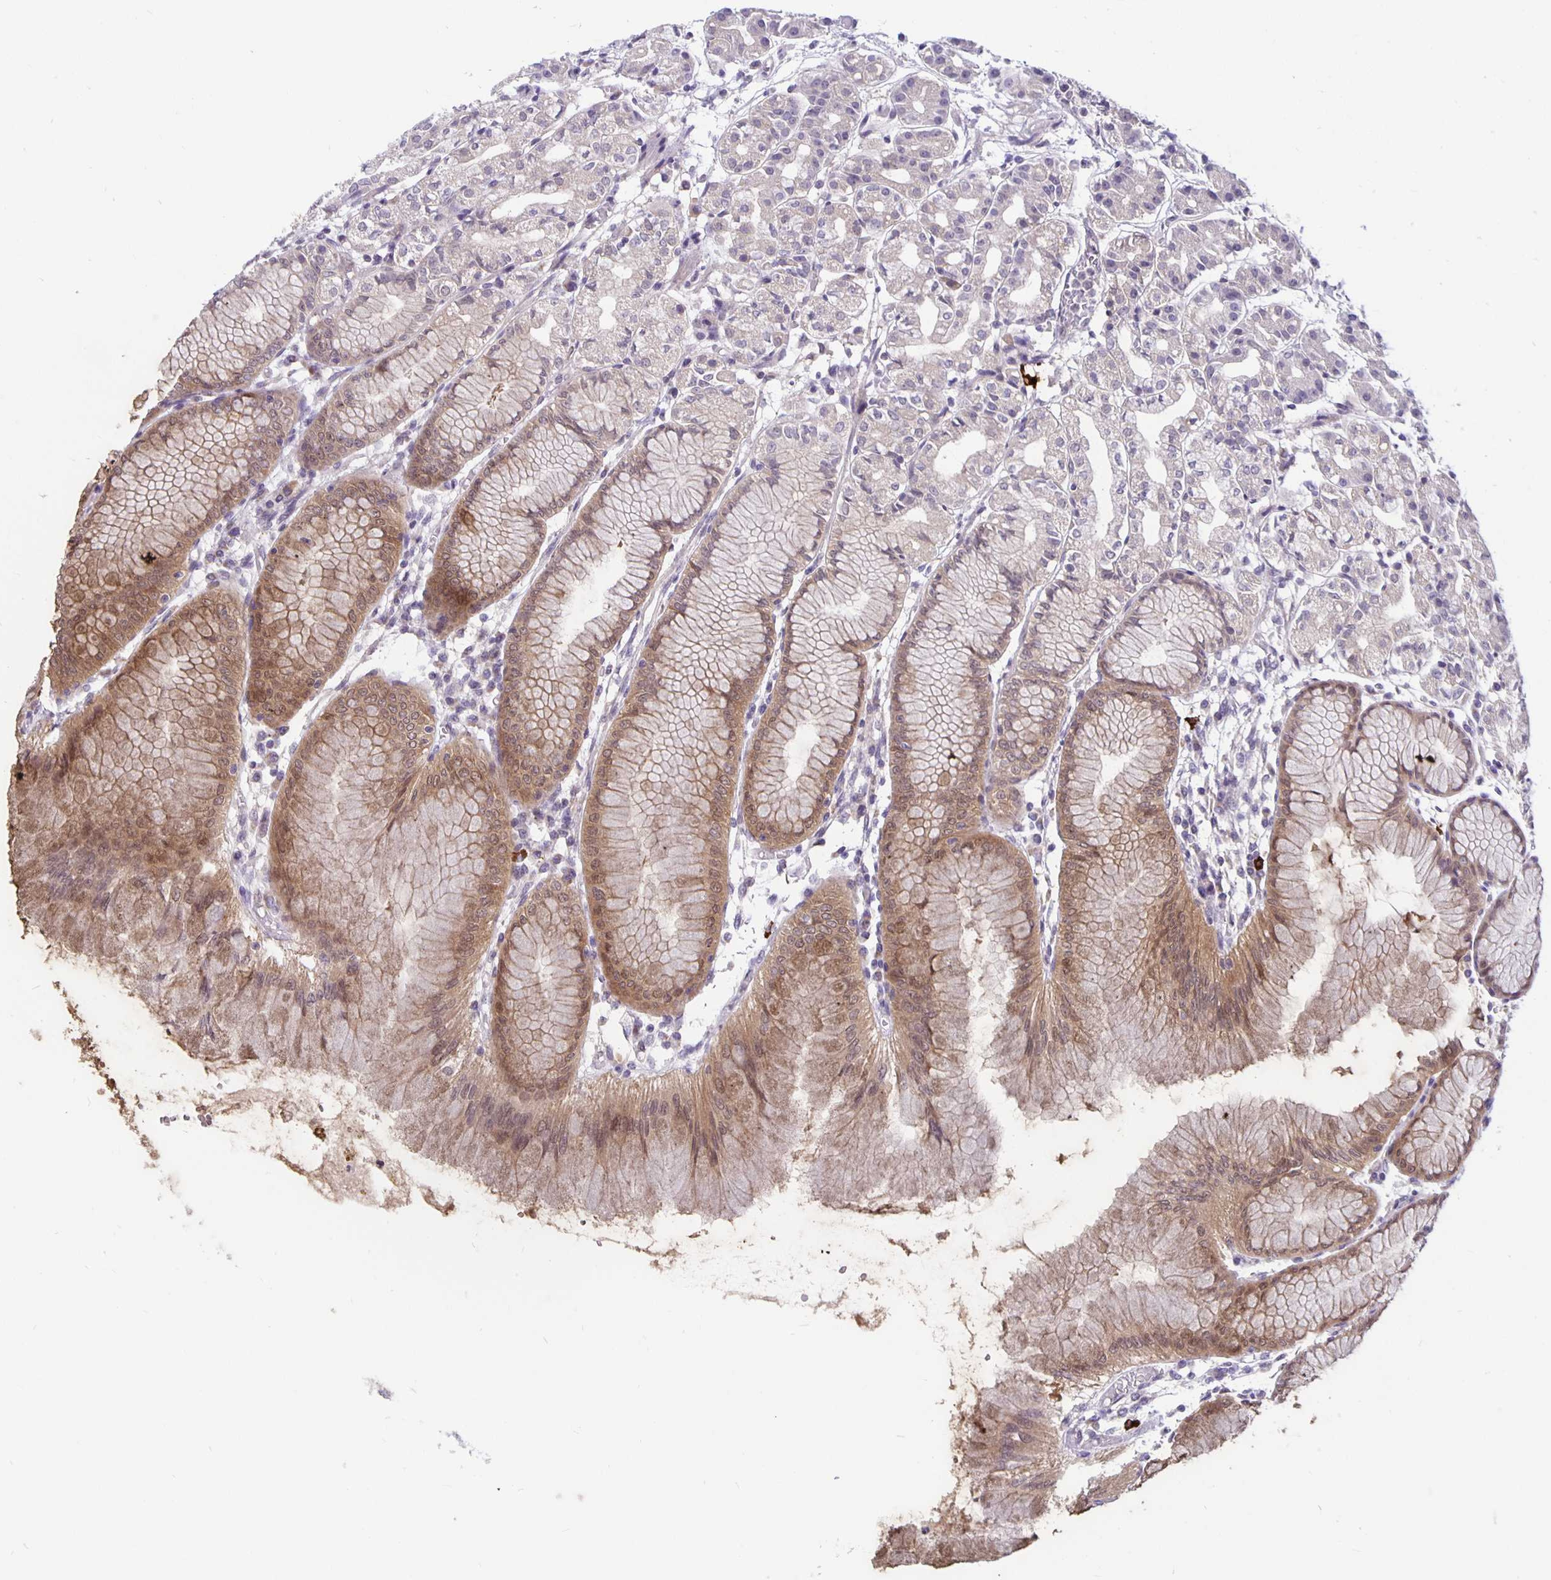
{"staining": {"intensity": "moderate", "quantity": "25%-75%", "location": "cytoplasmic/membranous"}, "tissue": "stomach", "cell_type": "Glandular cells", "image_type": "normal", "snomed": [{"axis": "morphology", "description": "Normal tissue, NOS"}, {"axis": "topography", "description": "Stomach"}], "caption": "DAB immunohistochemical staining of normal human stomach demonstrates moderate cytoplasmic/membranous protein staining in about 25%-75% of glandular cells. The staining was performed using DAB to visualize the protein expression in brown, while the nuclei were stained in blue with hematoxylin (Magnification: 20x).", "gene": "TAX1BP3", "patient": {"sex": "female", "age": 57}}